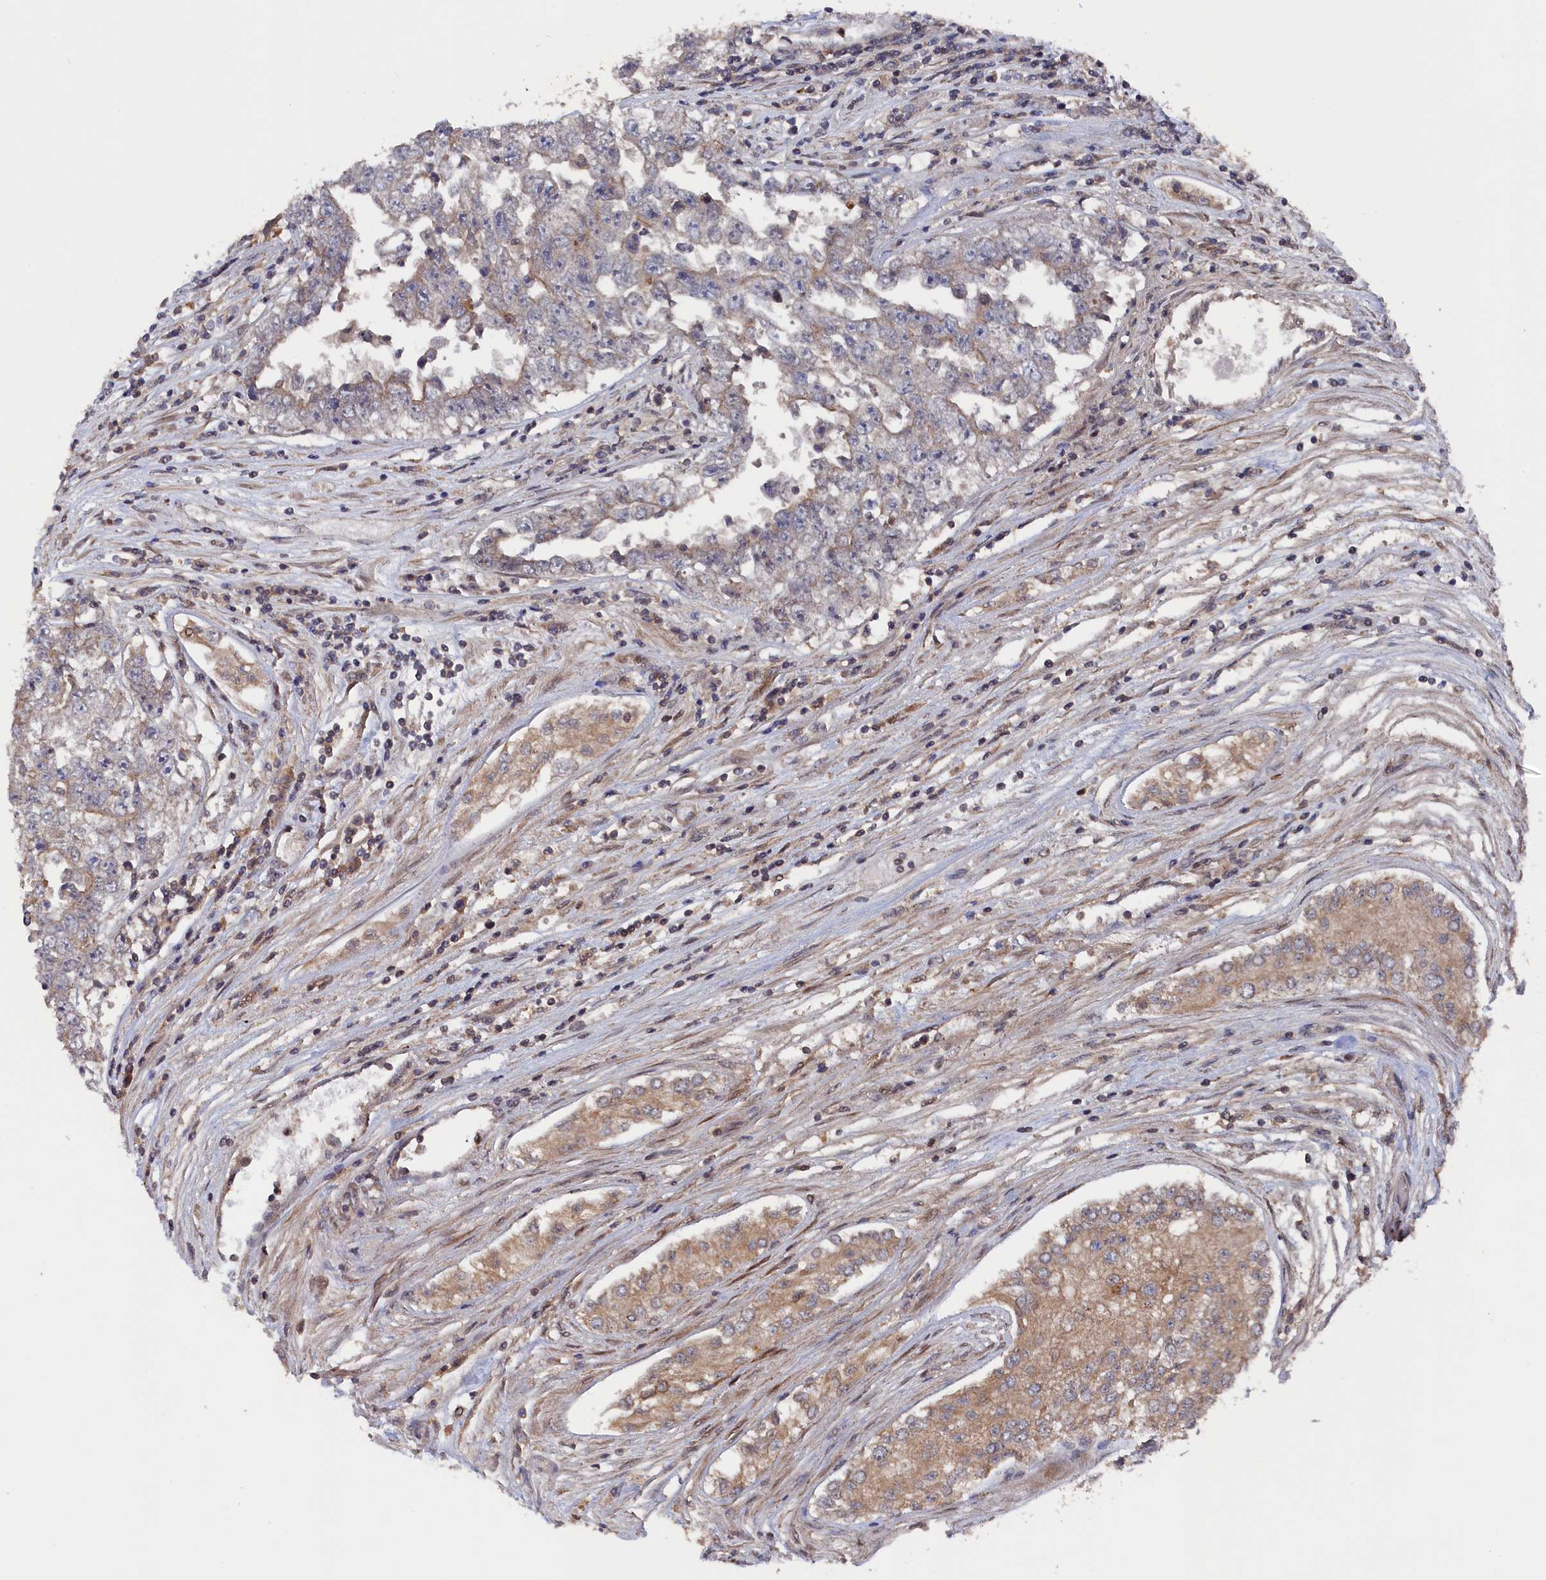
{"staining": {"intensity": "weak", "quantity": "<25%", "location": "cytoplasmic/membranous"}, "tissue": "testis cancer", "cell_type": "Tumor cells", "image_type": "cancer", "snomed": [{"axis": "morphology", "description": "Carcinoma, Embryonal, NOS"}, {"axis": "topography", "description": "Testis"}], "caption": "IHC of testis embryonal carcinoma demonstrates no positivity in tumor cells.", "gene": "TMC5", "patient": {"sex": "male", "age": 25}}